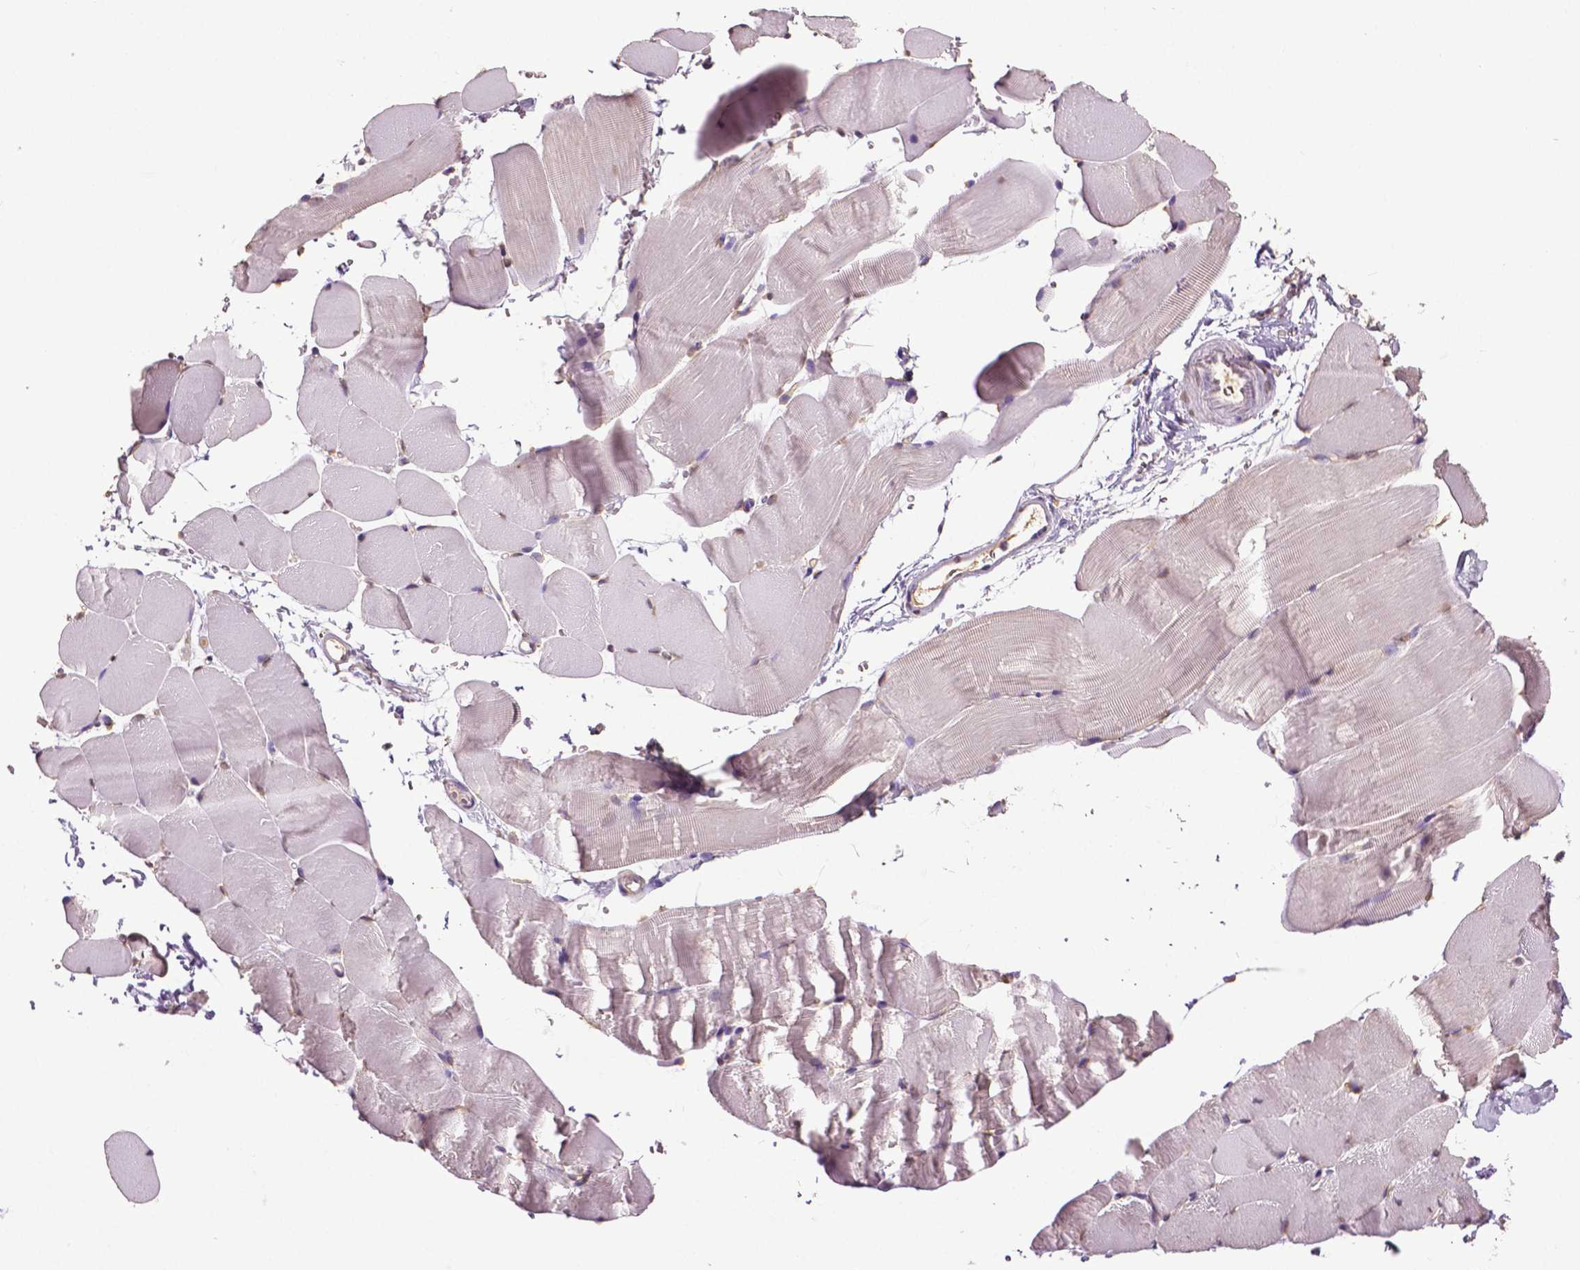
{"staining": {"intensity": "negative", "quantity": "none", "location": "none"}, "tissue": "skeletal muscle", "cell_type": "Myocytes", "image_type": "normal", "snomed": [{"axis": "morphology", "description": "Normal tissue, NOS"}, {"axis": "topography", "description": "Skeletal muscle"}], "caption": "Skeletal muscle was stained to show a protein in brown. There is no significant expression in myocytes. (DAB immunohistochemistry (IHC) with hematoxylin counter stain).", "gene": "RUNX3", "patient": {"sex": "female", "age": 37}}